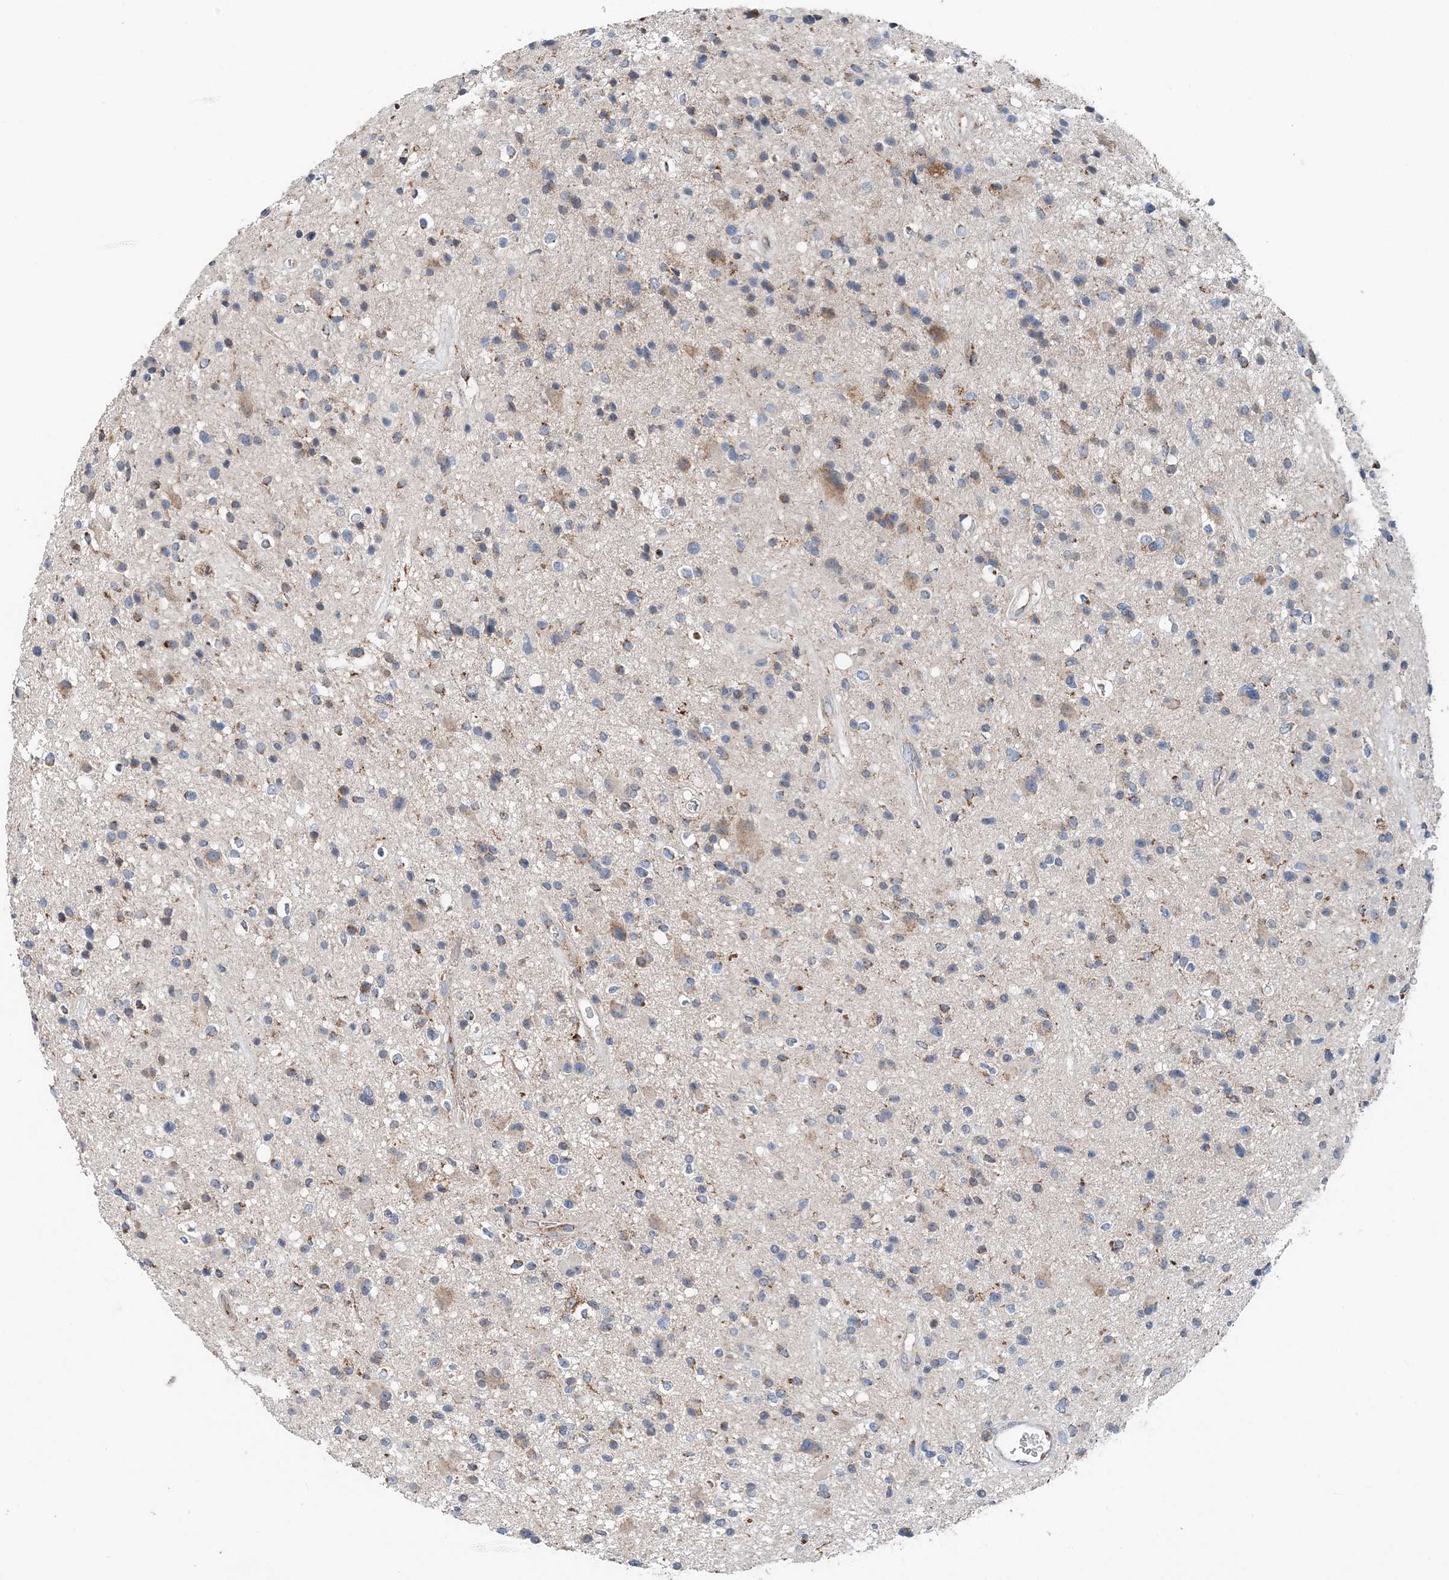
{"staining": {"intensity": "weak", "quantity": "<25%", "location": "cytoplasmic/membranous"}, "tissue": "glioma", "cell_type": "Tumor cells", "image_type": "cancer", "snomed": [{"axis": "morphology", "description": "Glioma, malignant, High grade"}, {"axis": "topography", "description": "Brain"}], "caption": "A micrograph of malignant glioma (high-grade) stained for a protein shows no brown staining in tumor cells.", "gene": "SPRY2", "patient": {"sex": "male", "age": 33}}